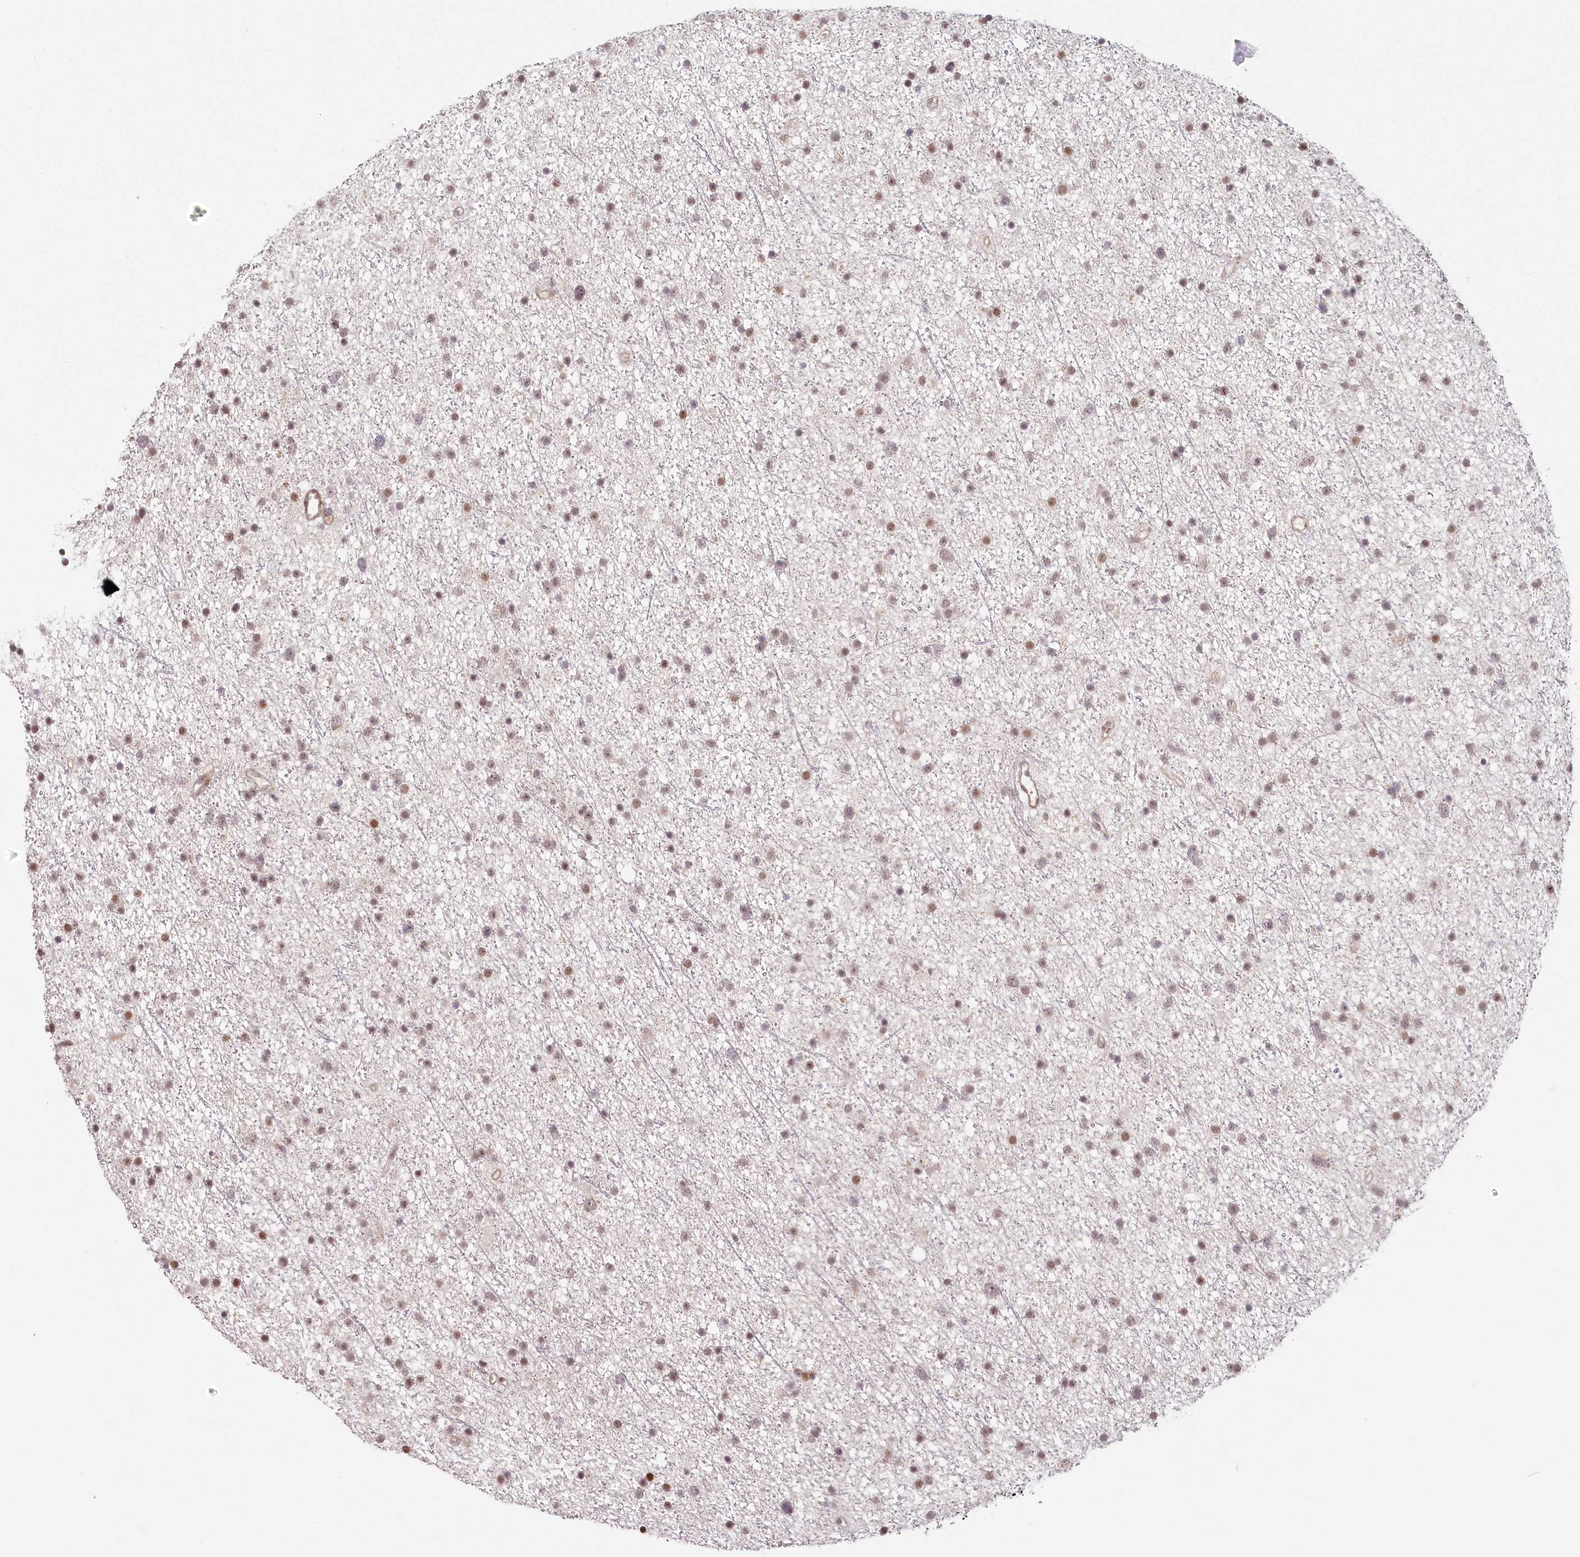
{"staining": {"intensity": "moderate", "quantity": "25%-75%", "location": "nuclear"}, "tissue": "glioma", "cell_type": "Tumor cells", "image_type": "cancer", "snomed": [{"axis": "morphology", "description": "Glioma, malignant, Low grade"}, {"axis": "topography", "description": "Cerebral cortex"}], "caption": "Immunohistochemical staining of glioma shows medium levels of moderate nuclear protein staining in about 25%-75% of tumor cells.", "gene": "FAM204A", "patient": {"sex": "female", "age": 39}}